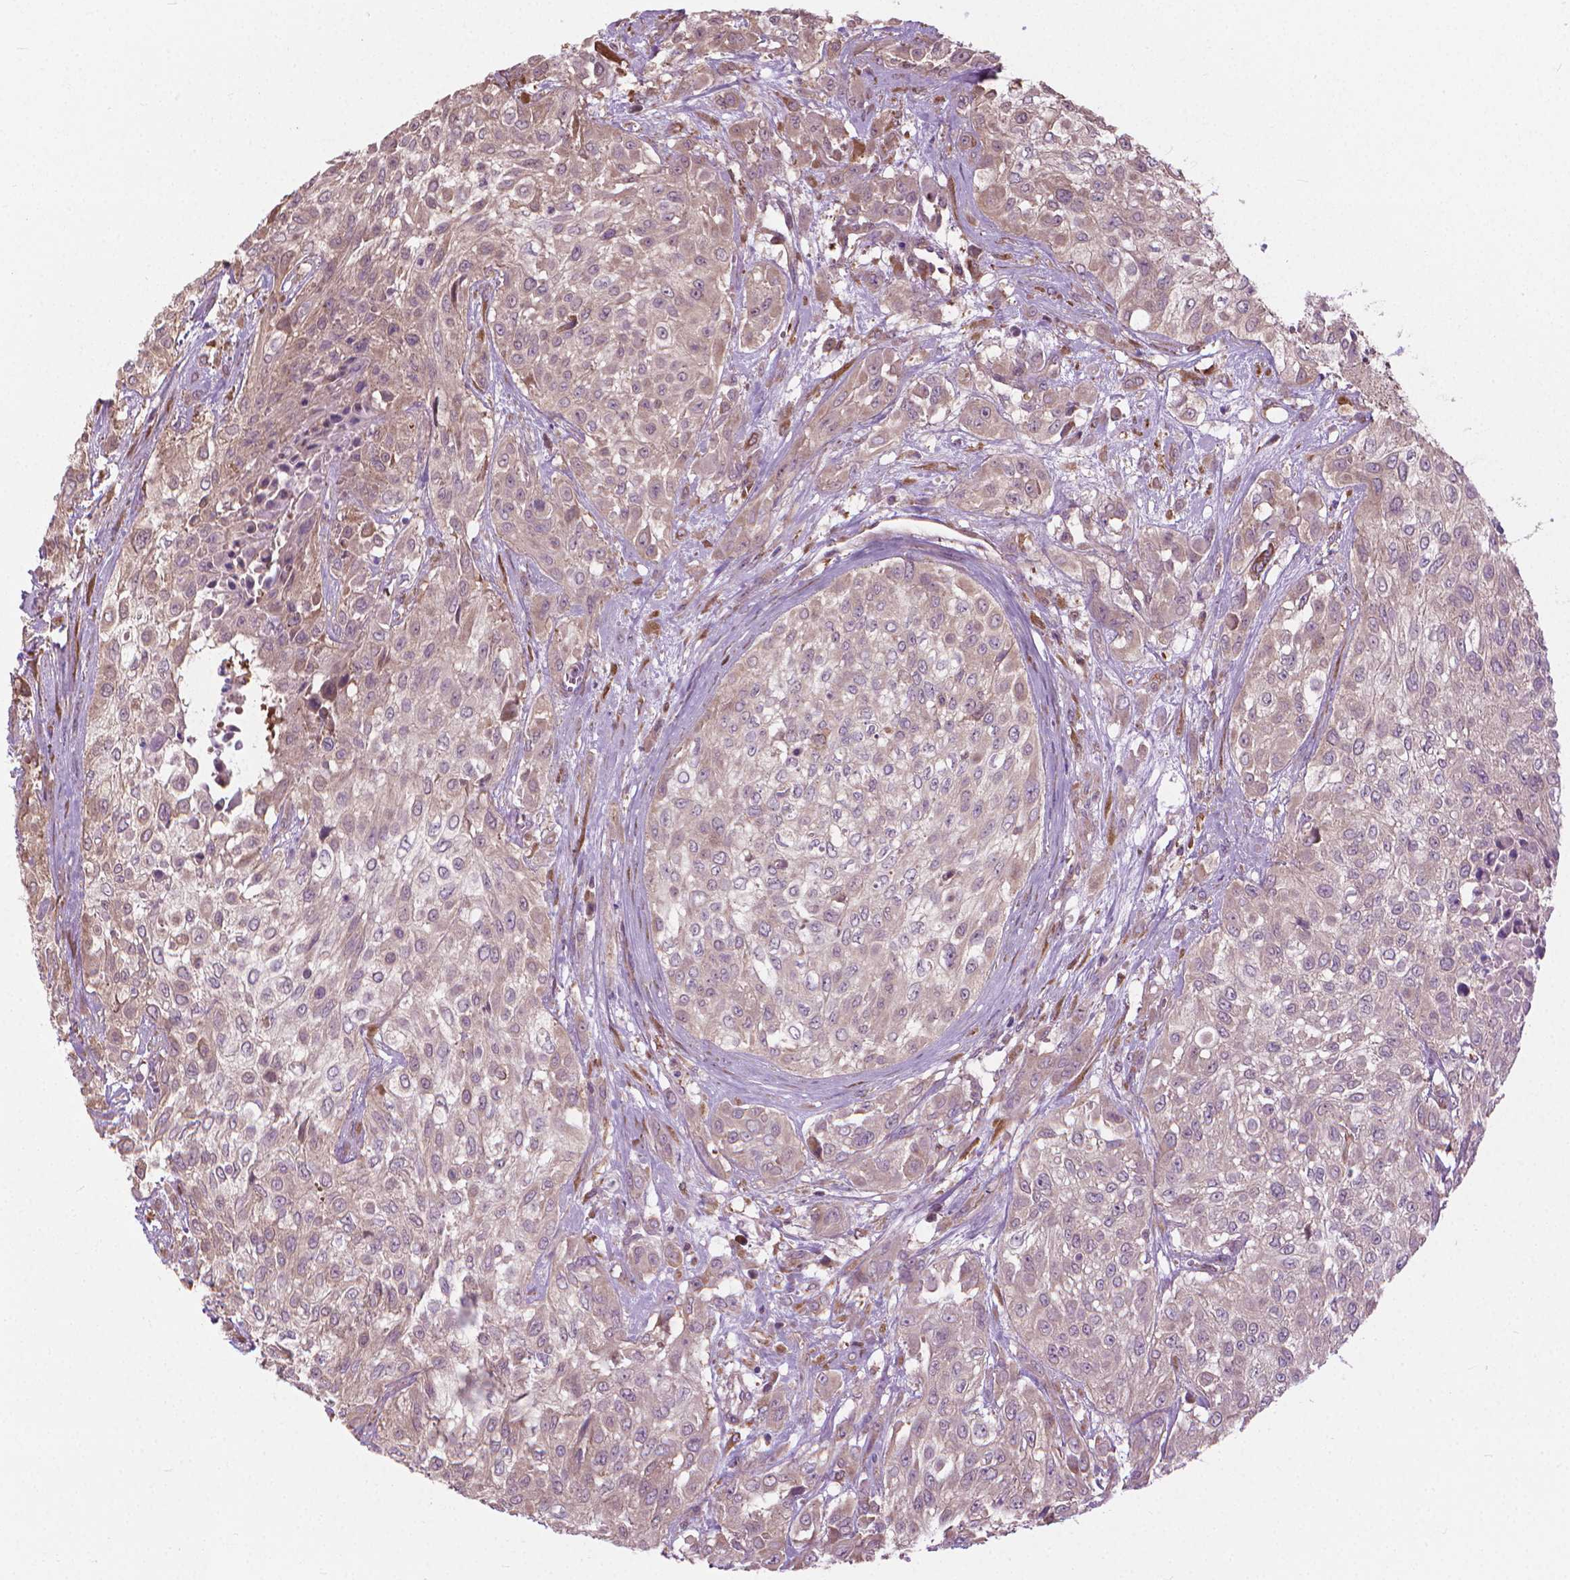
{"staining": {"intensity": "weak", "quantity": "25%-75%", "location": "cytoplasmic/membranous"}, "tissue": "urothelial cancer", "cell_type": "Tumor cells", "image_type": "cancer", "snomed": [{"axis": "morphology", "description": "Urothelial carcinoma, High grade"}, {"axis": "topography", "description": "Urinary bladder"}], "caption": "IHC staining of urothelial cancer, which exhibits low levels of weak cytoplasmic/membranous positivity in approximately 25%-75% of tumor cells indicating weak cytoplasmic/membranous protein expression. The staining was performed using DAB (brown) for protein detection and nuclei were counterstained in hematoxylin (blue).", "gene": "NUDT1", "patient": {"sex": "male", "age": 57}}